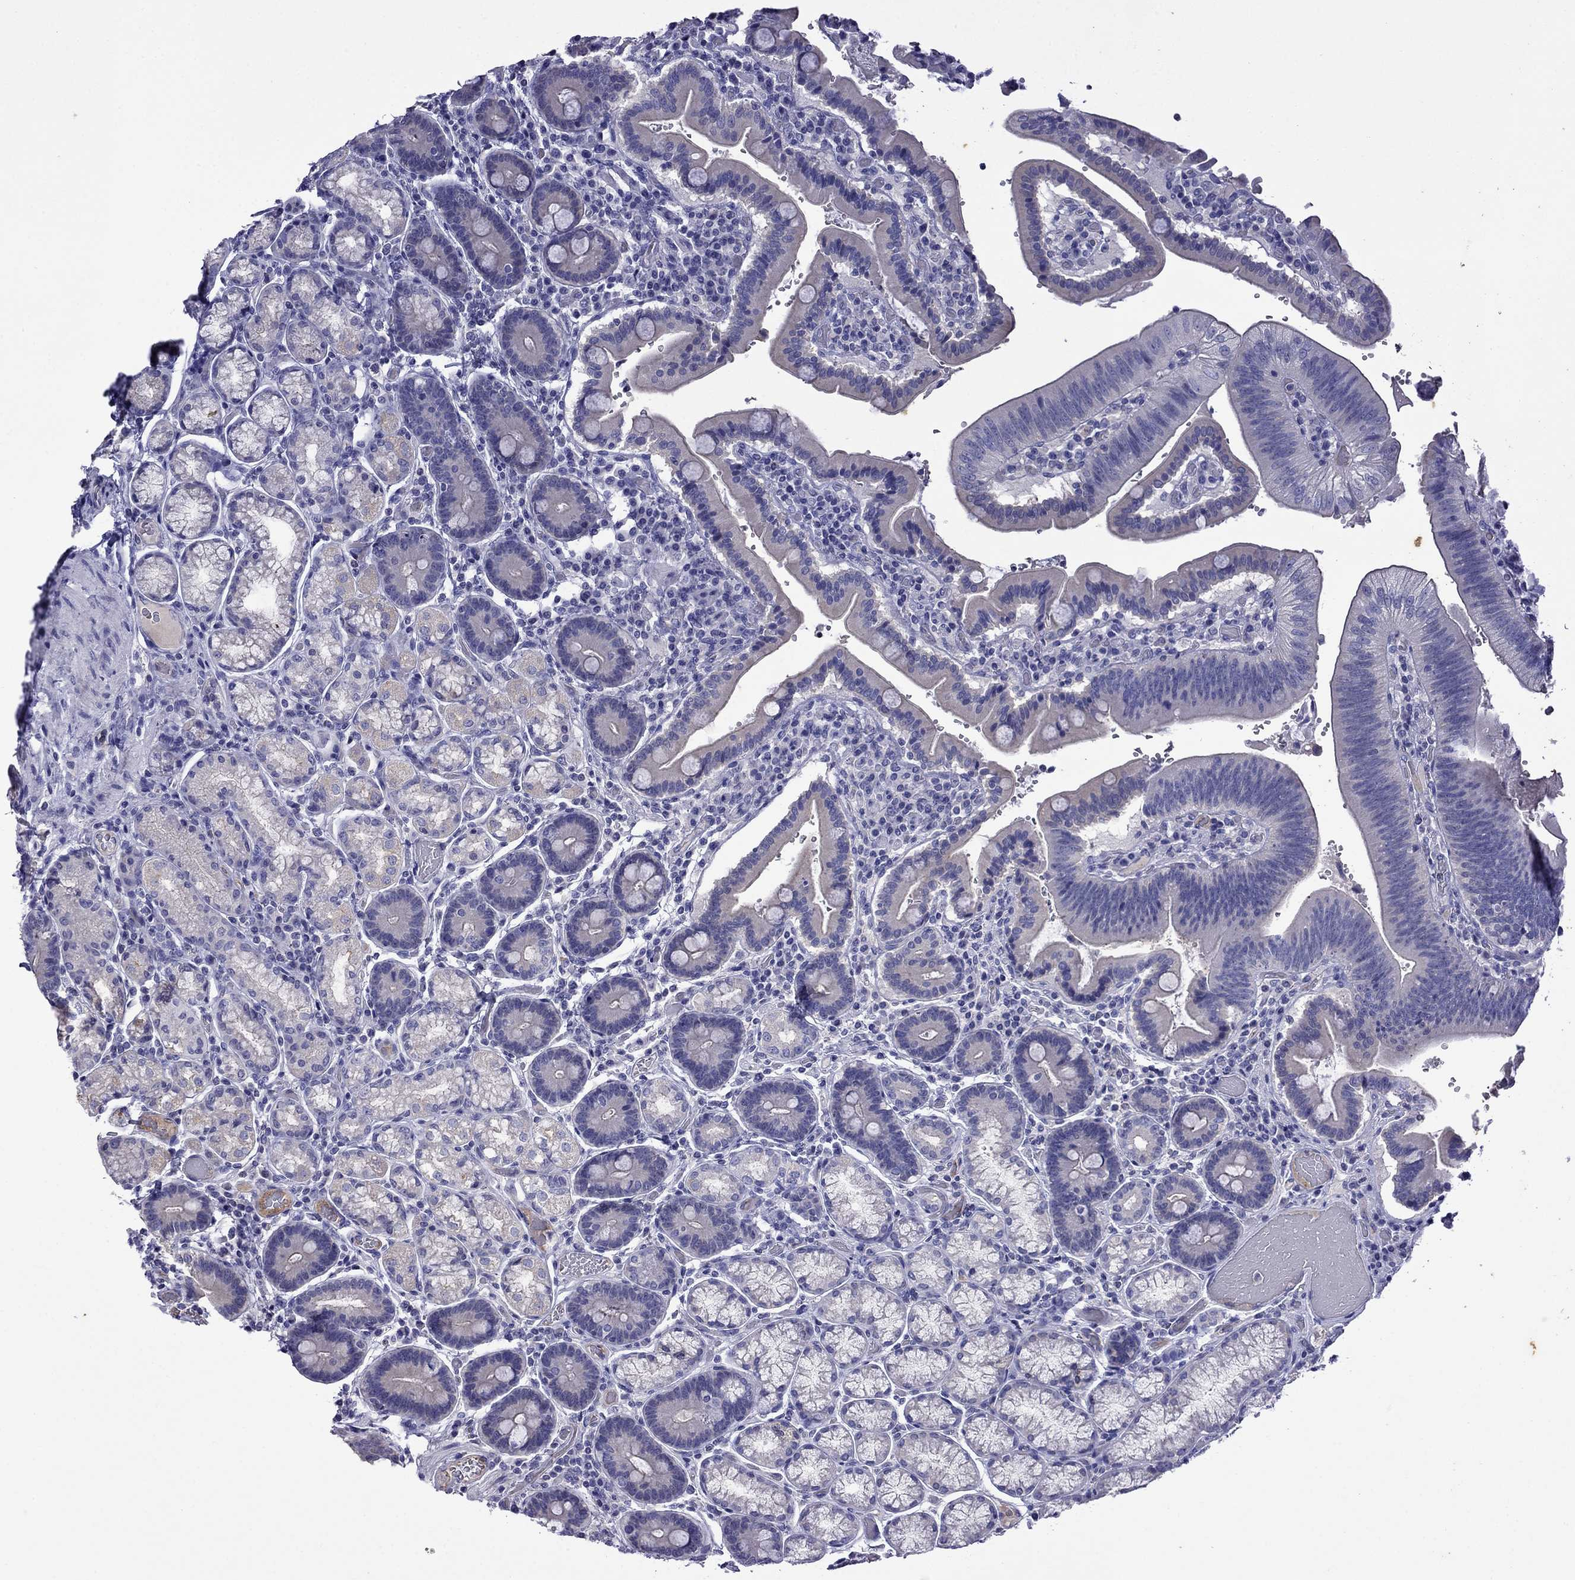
{"staining": {"intensity": "negative", "quantity": "none", "location": "none"}, "tissue": "duodenum", "cell_type": "Glandular cells", "image_type": "normal", "snomed": [{"axis": "morphology", "description": "Normal tissue, NOS"}, {"axis": "topography", "description": "Duodenum"}], "caption": "IHC image of normal duodenum: duodenum stained with DAB (3,3'-diaminobenzidine) reveals no significant protein staining in glandular cells. (Brightfield microscopy of DAB IHC at high magnification).", "gene": "STAR", "patient": {"sex": "female", "age": 62}}